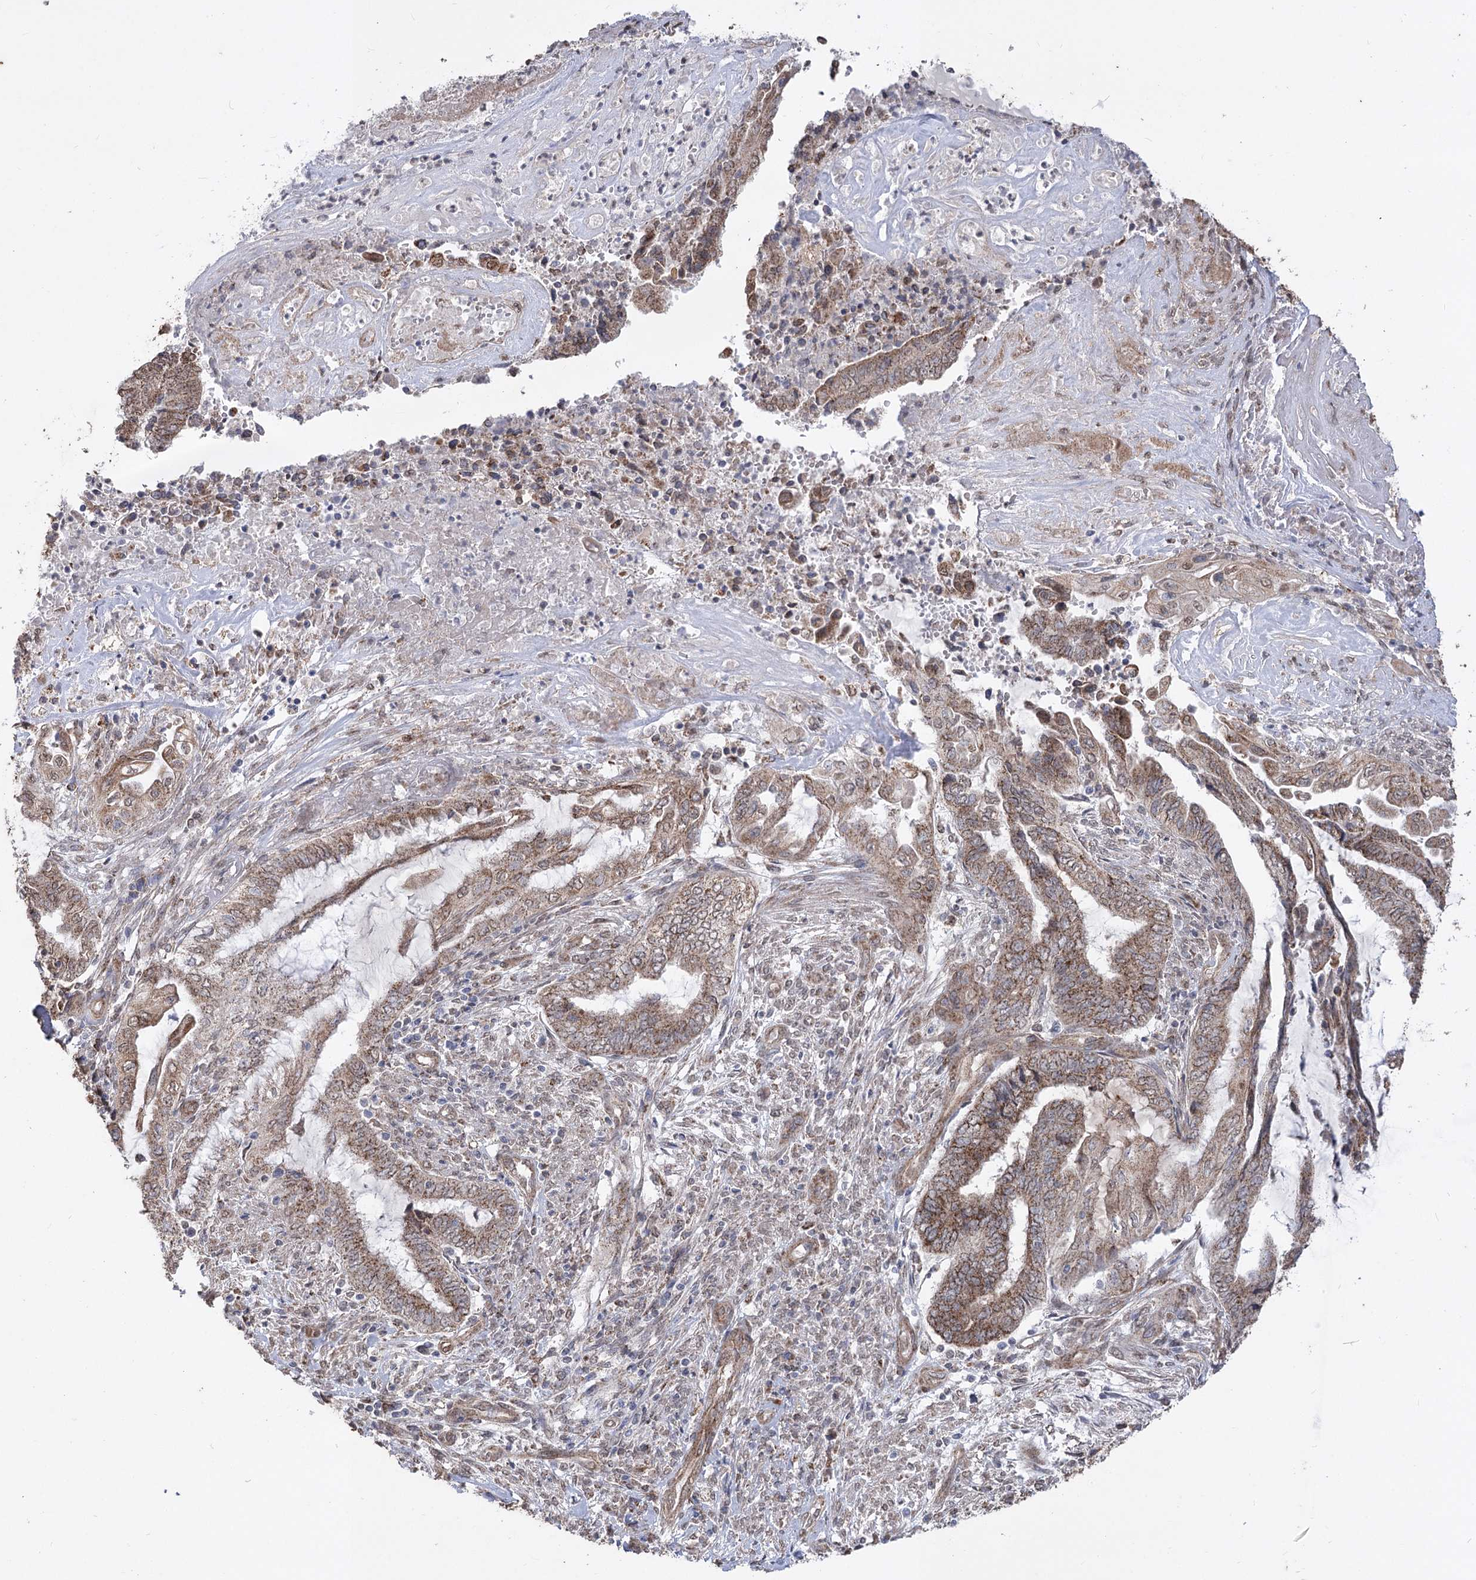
{"staining": {"intensity": "moderate", "quantity": ">75%", "location": "cytoplasmic/membranous"}, "tissue": "endometrial cancer", "cell_type": "Tumor cells", "image_type": "cancer", "snomed": [{"axis": "morphology", "description": "Adenocarcinoma, NOS"}, {"axis": "topography", "description": "Uterus"}, {"axis": "topography", "description": "Endometrium"}], "caption": "Immunohistochemistry (IHC) staining of adenocarcinoma (endometrial), which demonstrates medium levels of moderate cytoplasmic/membranous positivity in about >75% of tumor cells indicating moderate cytoplasmic/membranous protein positivity. The staining was performed using DAB (brown) for protein detection and nuclei were counterstained in hematoxylin (blue).", "gene": "ZSCAN23", "patient": {"sex": "female", "age": 70}}